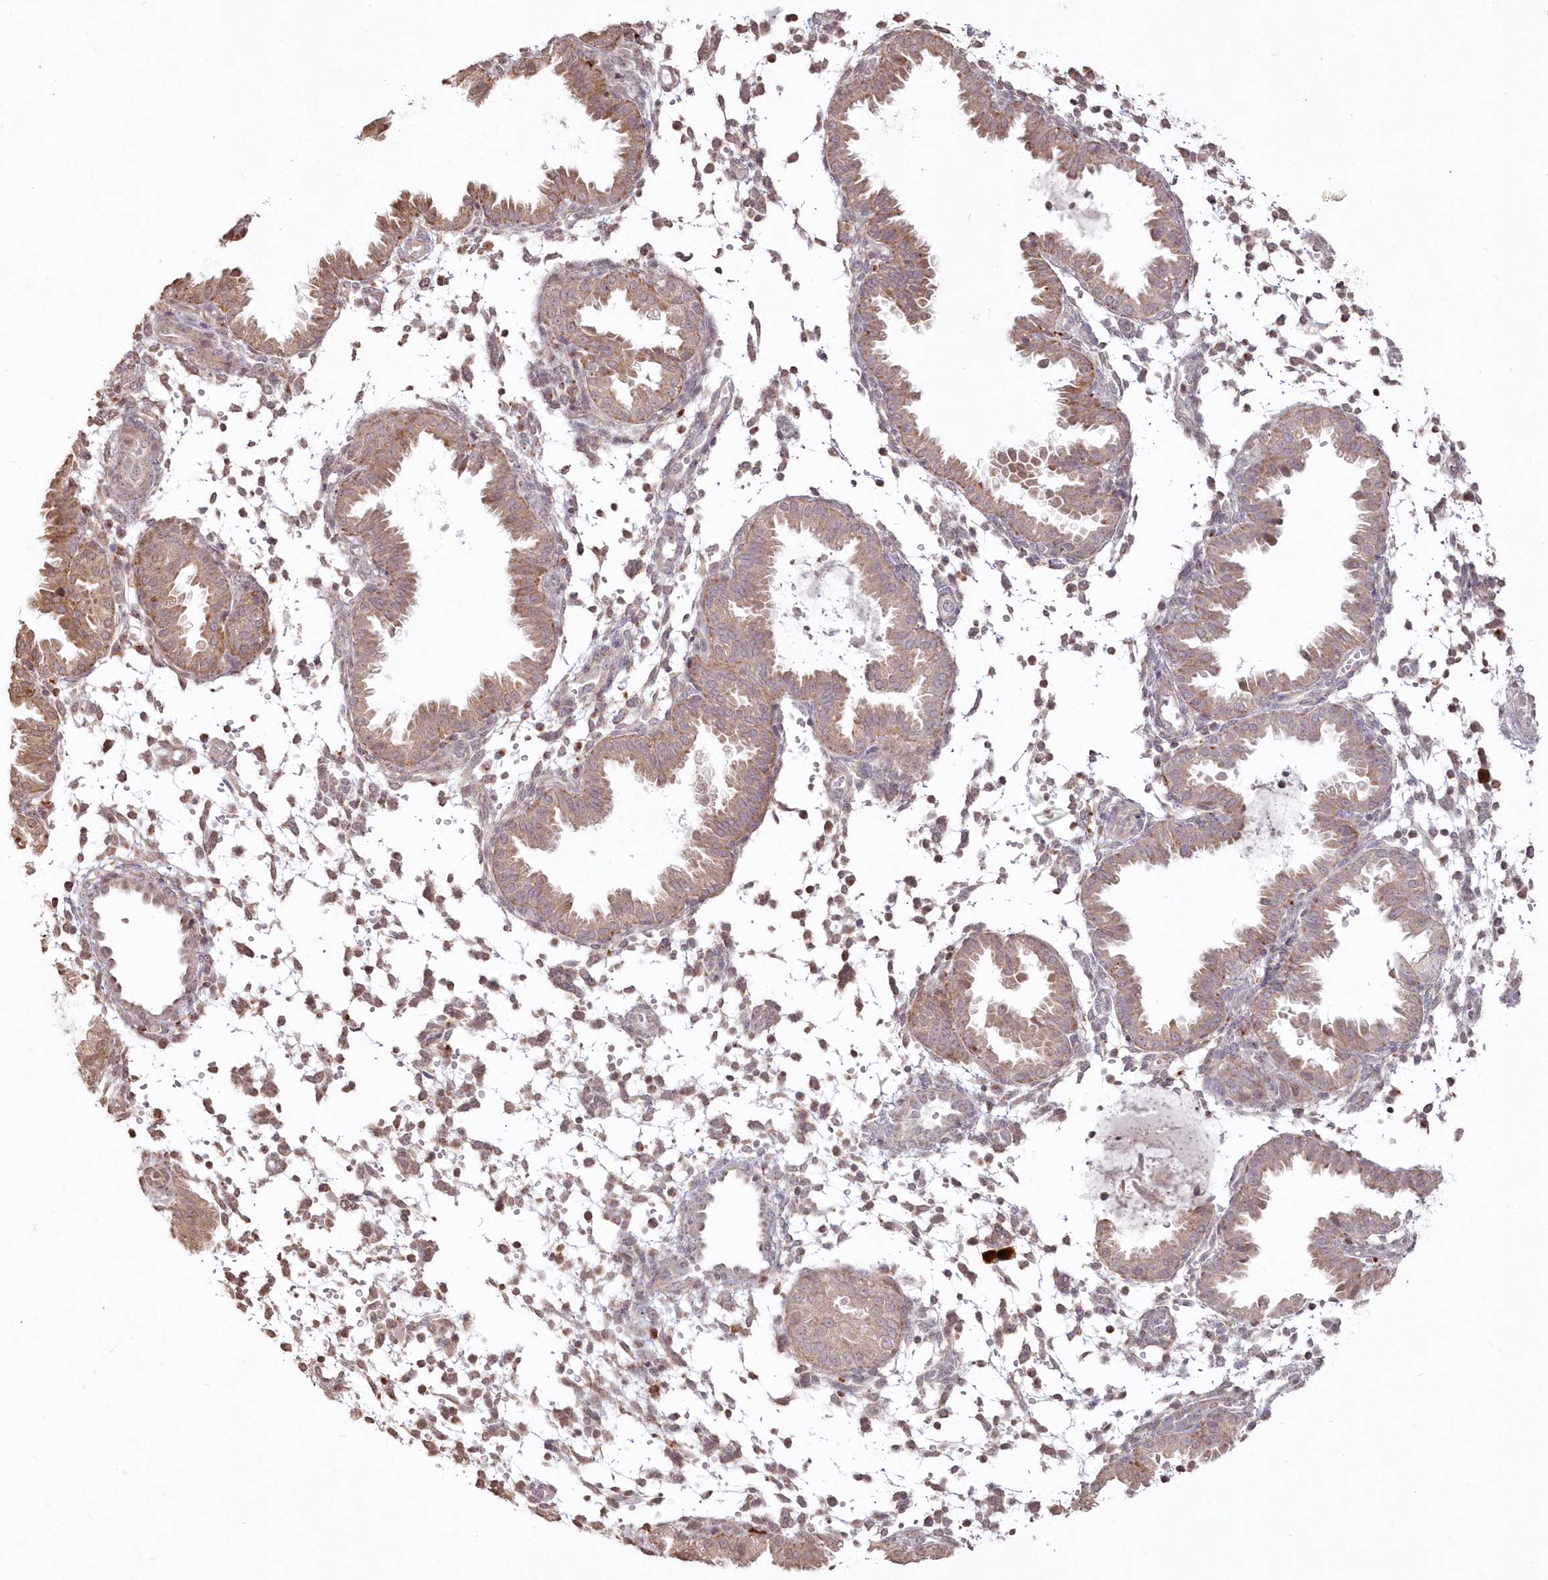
{"staining": {"intensity": "moderate", "quantity": "25%-75%", "location": "cytoplasmic/membranous"}, "tissue": "endometrium", "cell_type": "Cells in endometrial stroma", "image_type": "normal", "snomed": [{"axis": "morphology", "description": "Normal tissue, NOS"}, {"axis": "topography", "description": "Endometrium"}], "caption": "An image of human endometrium stained for a protein reveals moderate cytoplasmic/membranous brown staining in cells in endometrial stroma.", "gene": "ARSB", "patient": {"sex": "female", "age": 33}}